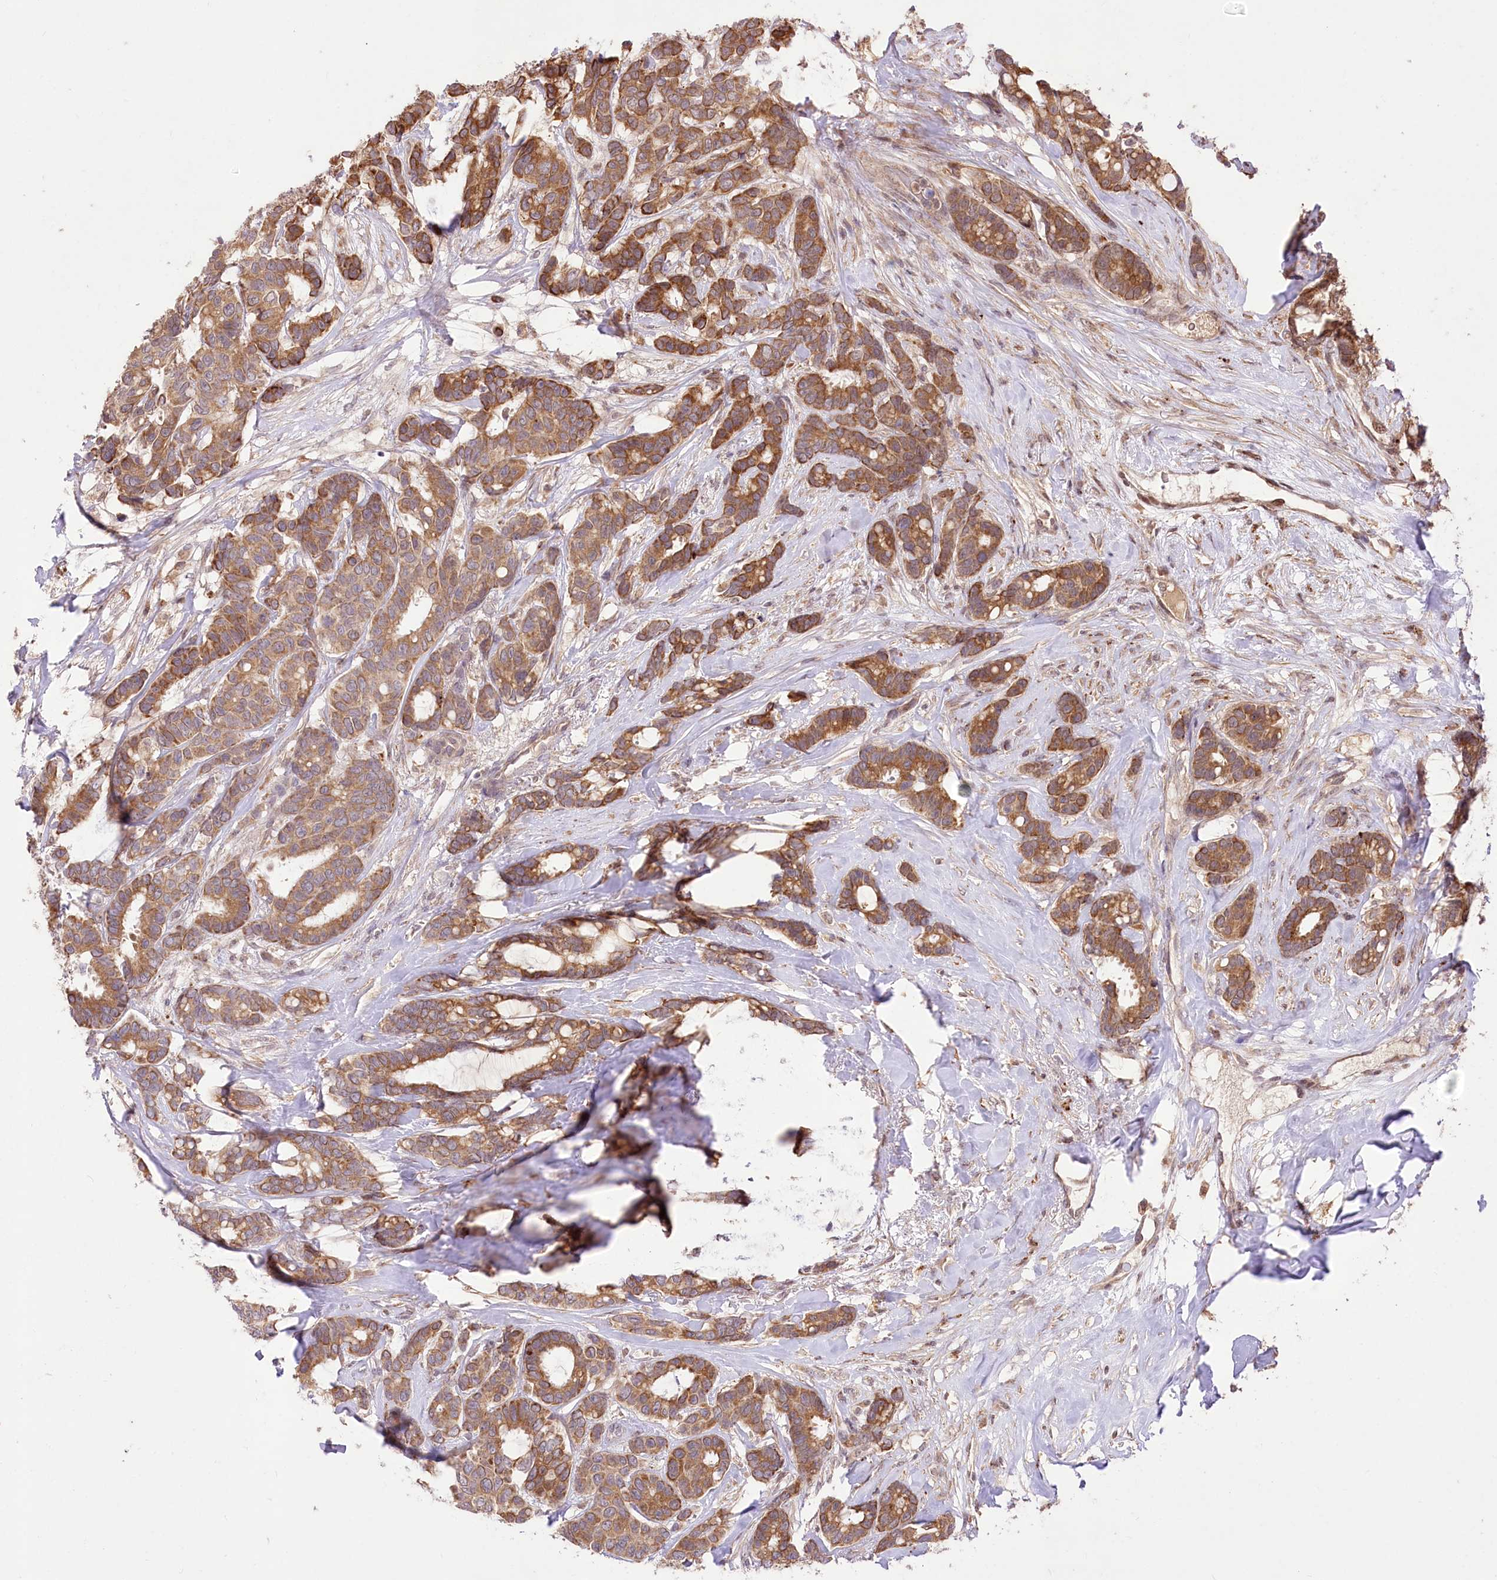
{"staining": {"intensity": "strong", "quantity": ">75%", "location": "cytoplasmic/membranous"}, "tissue": "breast cancer", "cell_type": "Tumor cells", "image_type": "cancer", "snomed": [{"axis": "morphology", "description": "Duct carcinoma"}, {"axis": "topography", "description": "Breast"}], "caption": "A high amount of strong cytoplasmic/membranous expression is seen in about >75% of tumor cells in breast cancer tissue.", "gene": "HELT", "patient": {"sex": "female", "age": 87}}